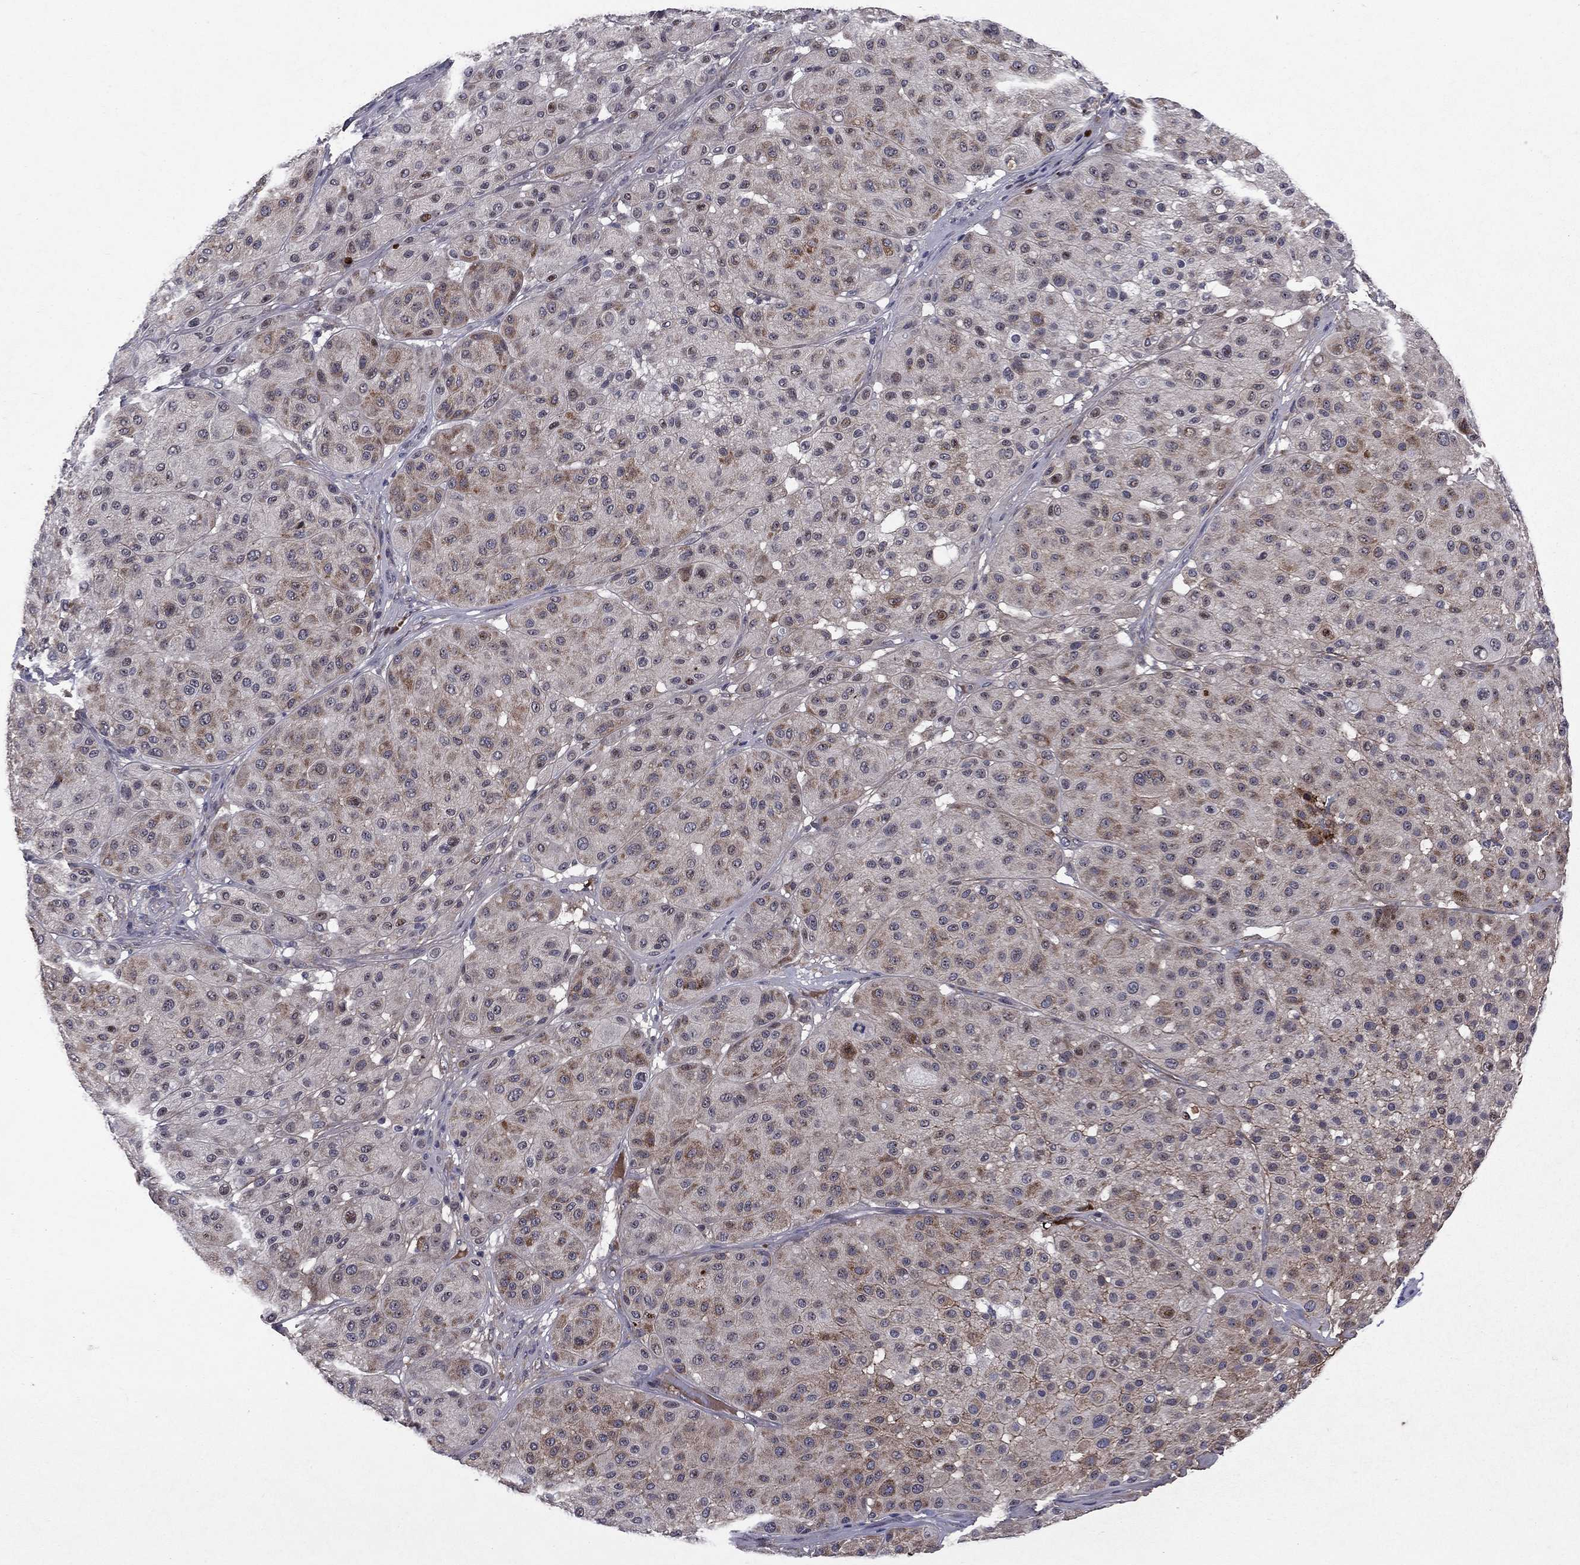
{"staining": {"intensity": "weak", "quantity": "25%-75%", "location": "cytoplasmic/membranous"}, "tissue": "melanoma", "cell_type": "Tumor cells", "image_type": "cancer", "snomed": [{"axis": "morphology", "description": "Malignant melanoma, Metastatic site"}, {"axis": "topography", "description": "Smooth muscle"}], "caption": "Weak cytoplasmic/membranous staining is present in approximately 25%-75% of tumor cells in melanoma. Immunohistochemistry (ihc) stains the protein of interest in brown and the nuclei are stained blue.", "gene": "ECM1", "patient": {"sex": "male", "age": 41}}